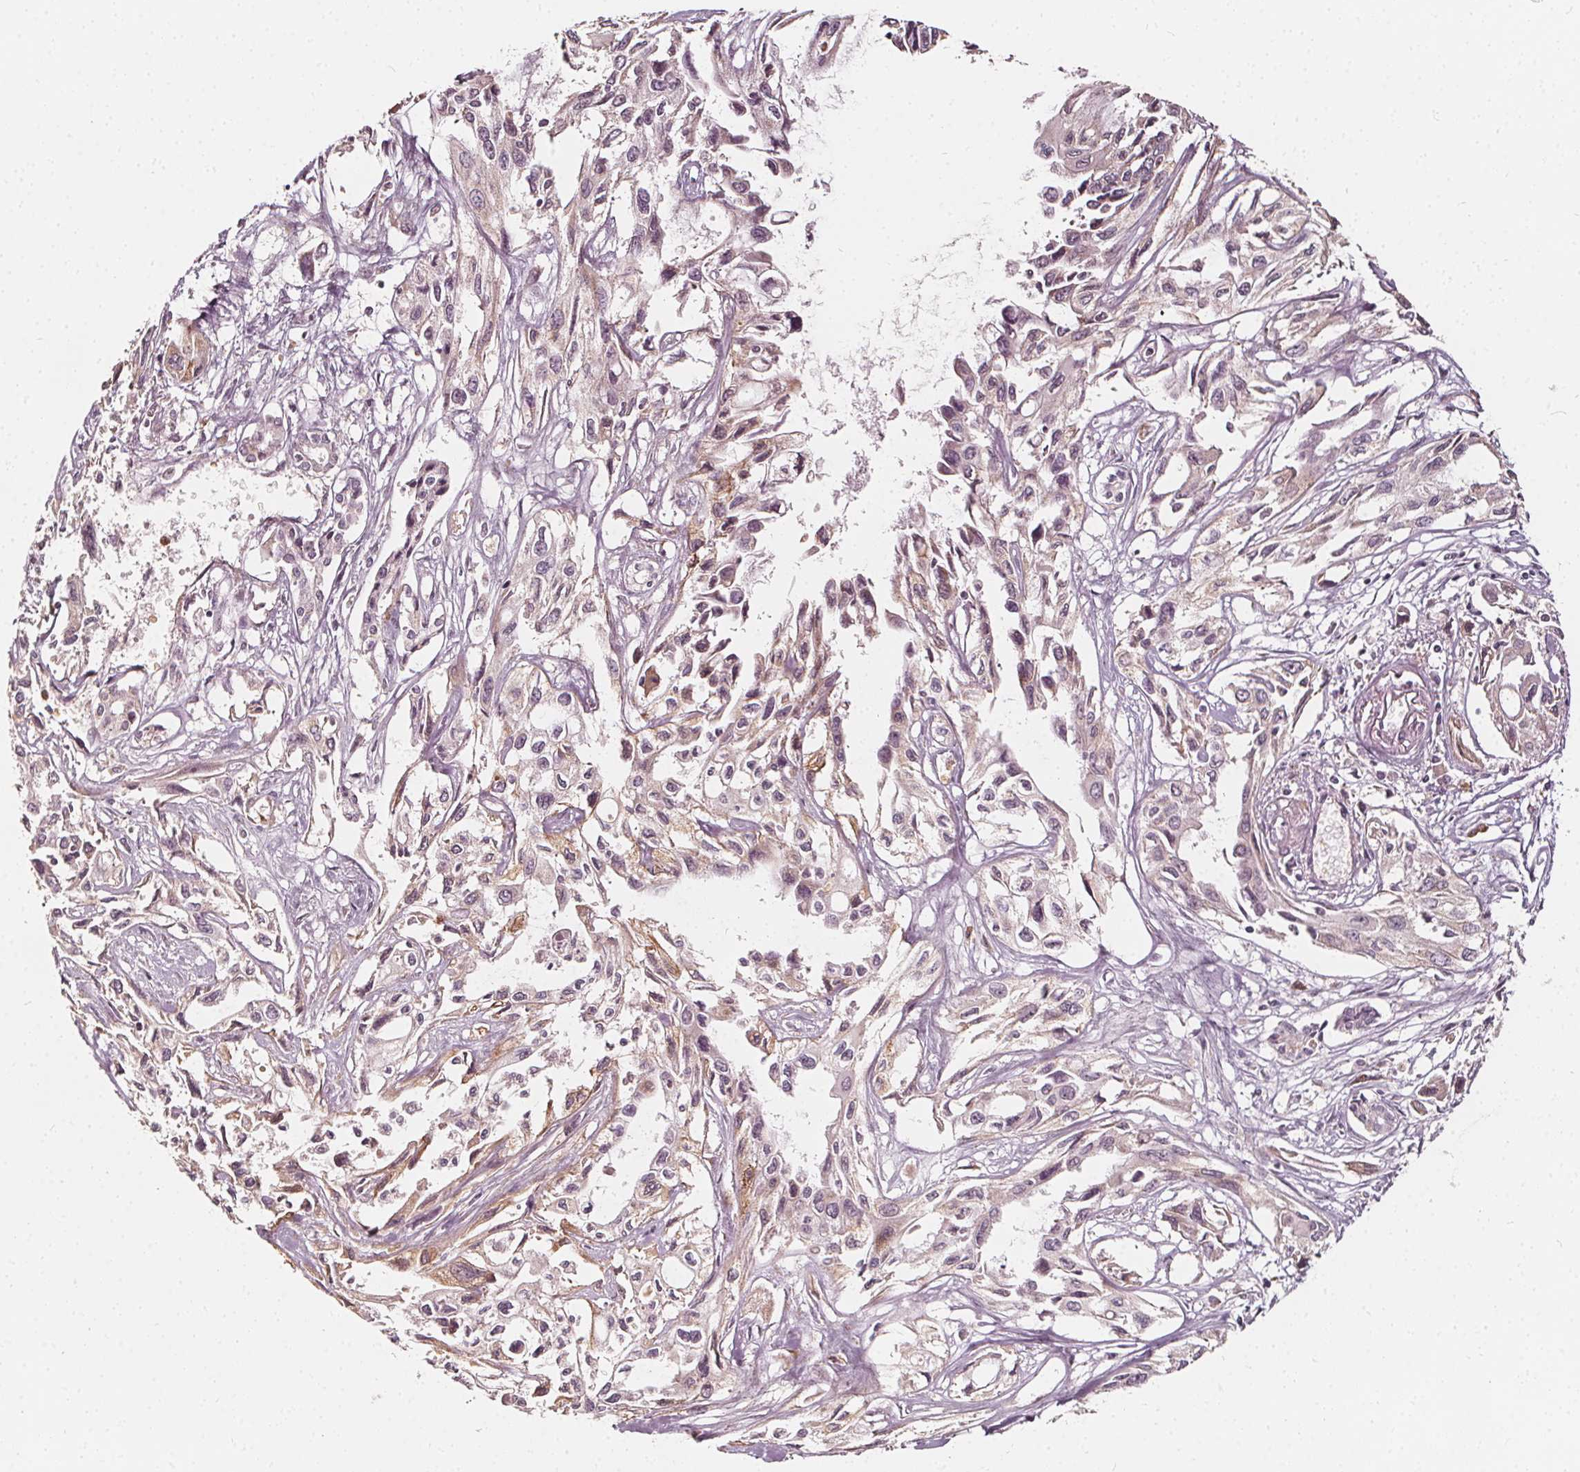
{"staining": {"intensity": "negative", "quantity": "none", "location": "none"}, "tissue": "pancreatic cancer", "cell_type": "Tumor cells", "image_type": "cancer", "snomed": [{"axis": "morphology", "description": "Adenocarcinoma, NOS"}, {"axis": "topography", "description": "Pancreas"}], "caption": "Tumor cells are negative for protein expression in human pancreatic cancer (adenocarcinoma).", "gene": "NPC1L1", "patient": {"sex": "female", "age": 55}}